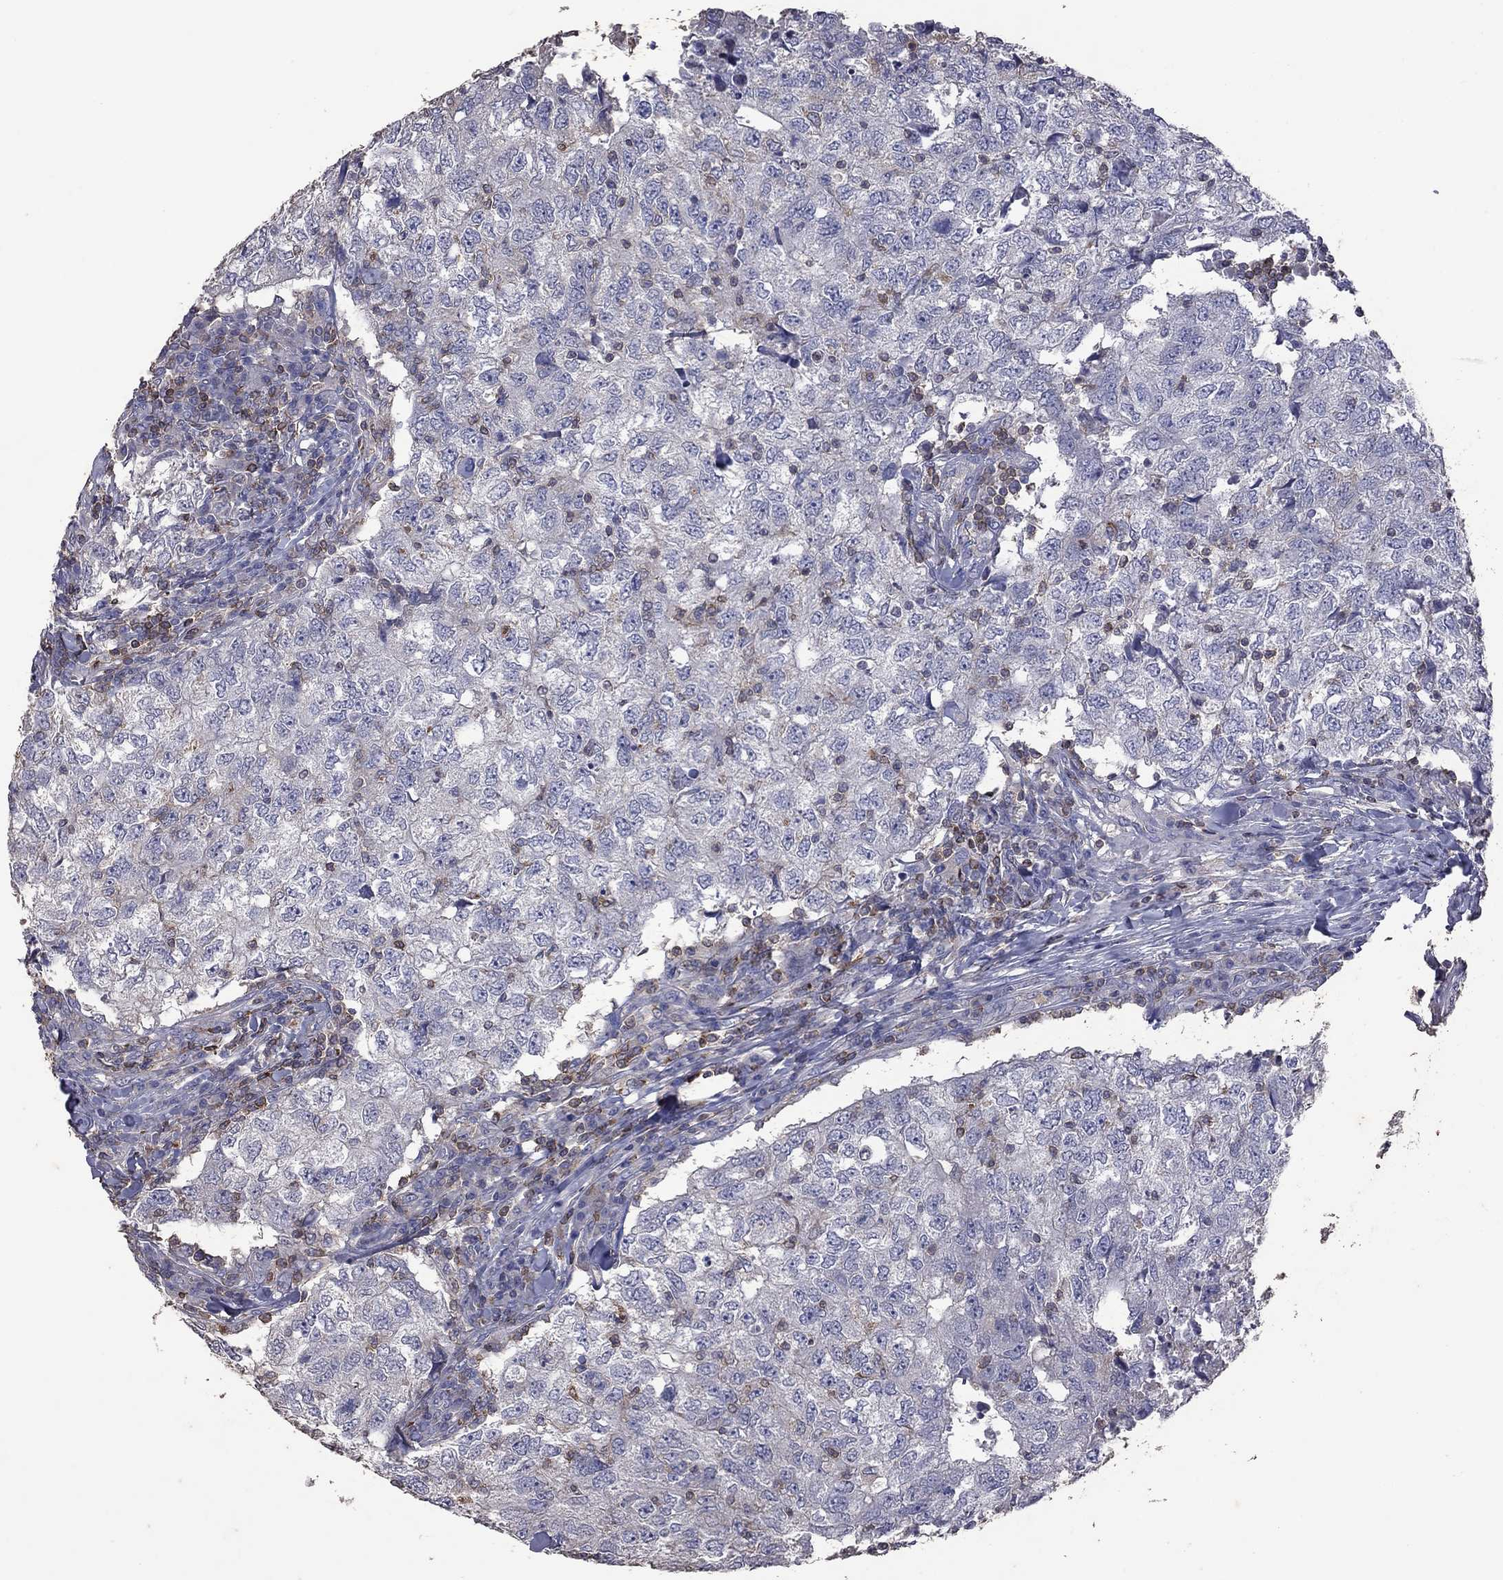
{"staining": {"intensity": "negative", "quantity": "none", "location": "none"}, "tissue": "breast cancer", "cell_type": "Tumor cells", "image_type": "cancer", "snomed": [{"axis": "morphology", "description": "Duct carcinoma"}, {"axis": "topography", "description": "Breast"}], "caption": "Micrograph shows no protein staining in tumor cells of intraductal carcinoma (breast) tissue. (DAB immunohistochemistry with hematoxylin counter stain).", "gene": "IPCEF1", "patient": {"sex": "female", "age": 30}}